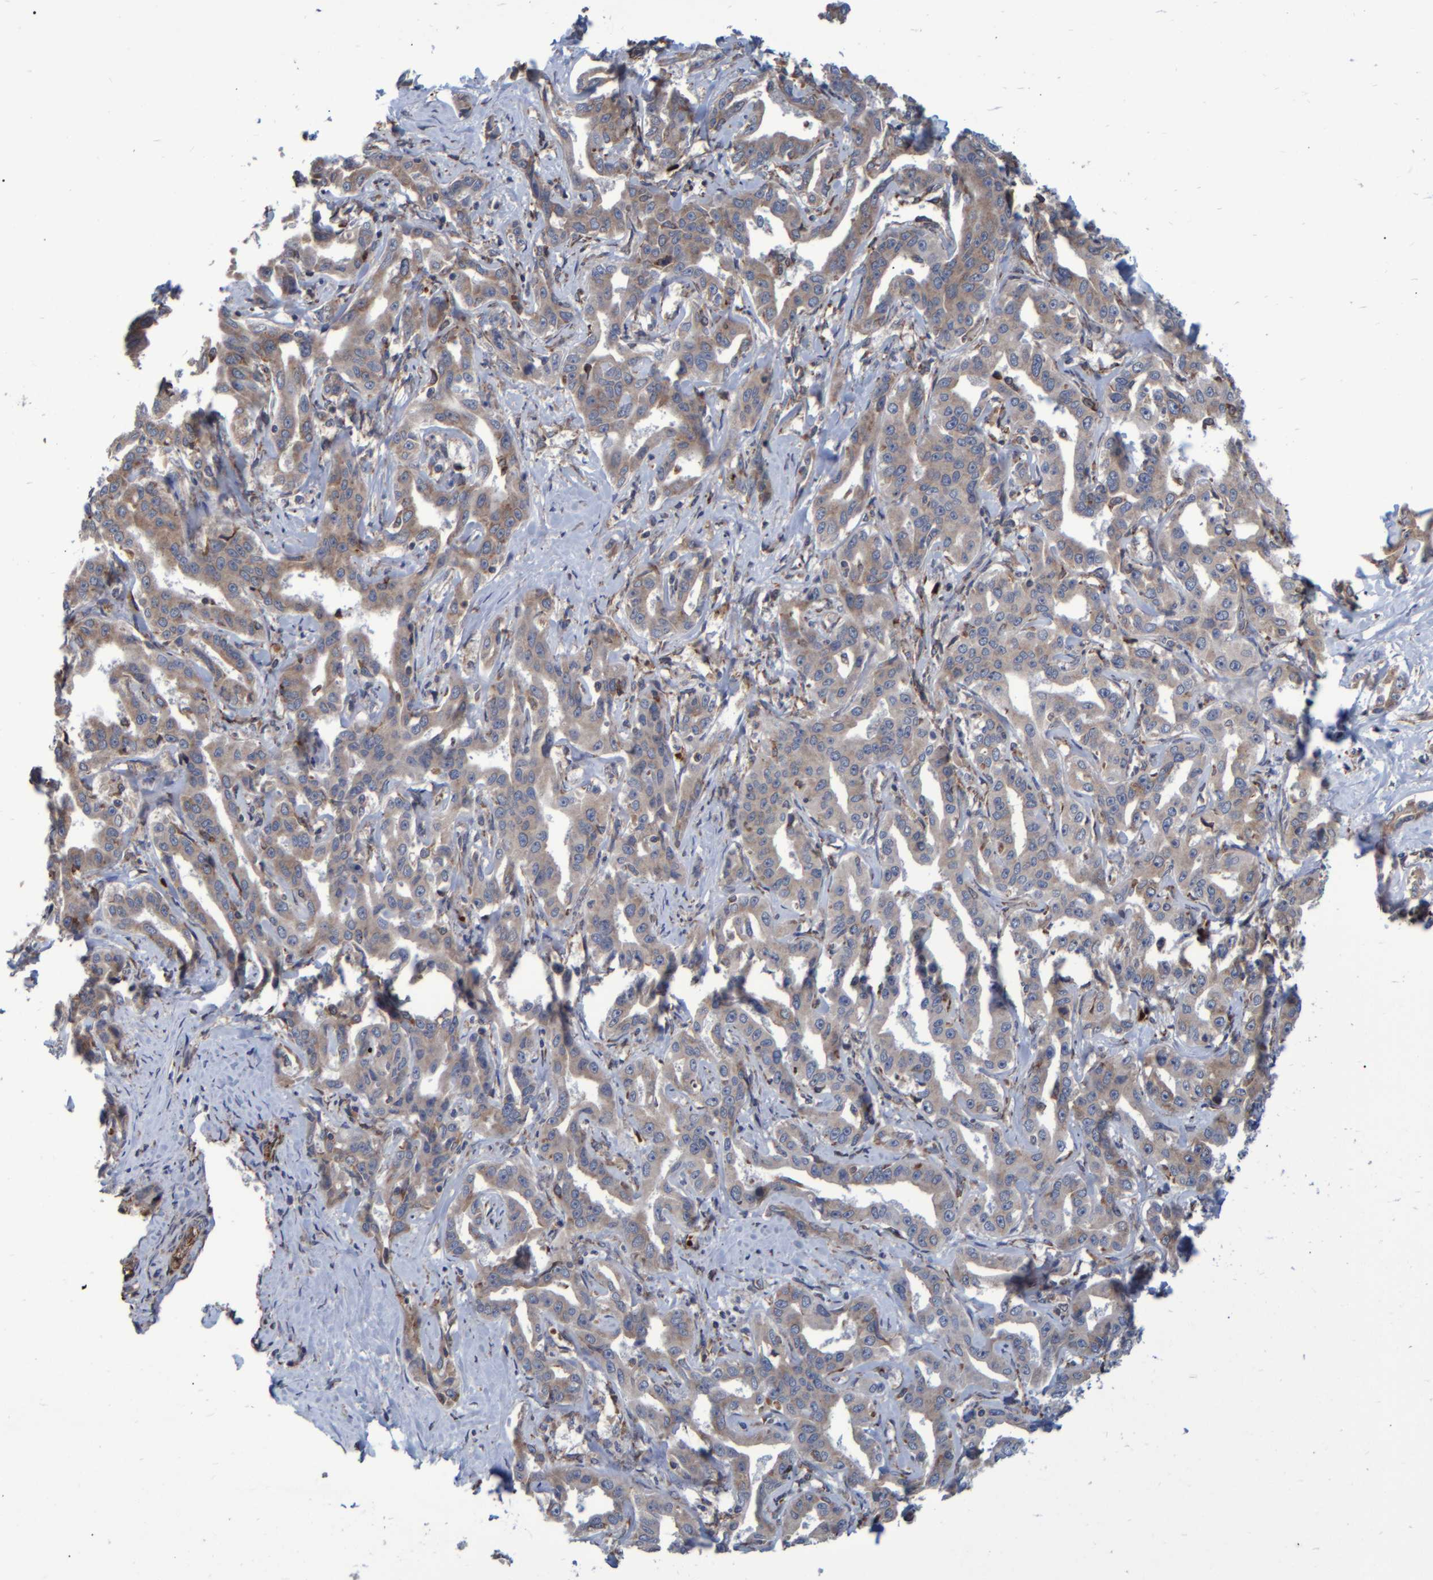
{"staining": {"intensity": "weak", "quantity": ">75%", "location": "cytoplasmic/membranous"}, "tissue": "liver cancer", "cell_type": "Tumor cells", "image_type": "cancer", "snomed": [{"axis": "morphology", "description": "Cholangiocarcinoma"}, {"axis": "topography", "description": "Liver"}], "caption": "Liver cancer stained for a protein demonstrates weak cytoplasmic/membranous positivity in tumor cells.", "gene": "SPAG5", "patient": {"sex": "male", "age": 59}}